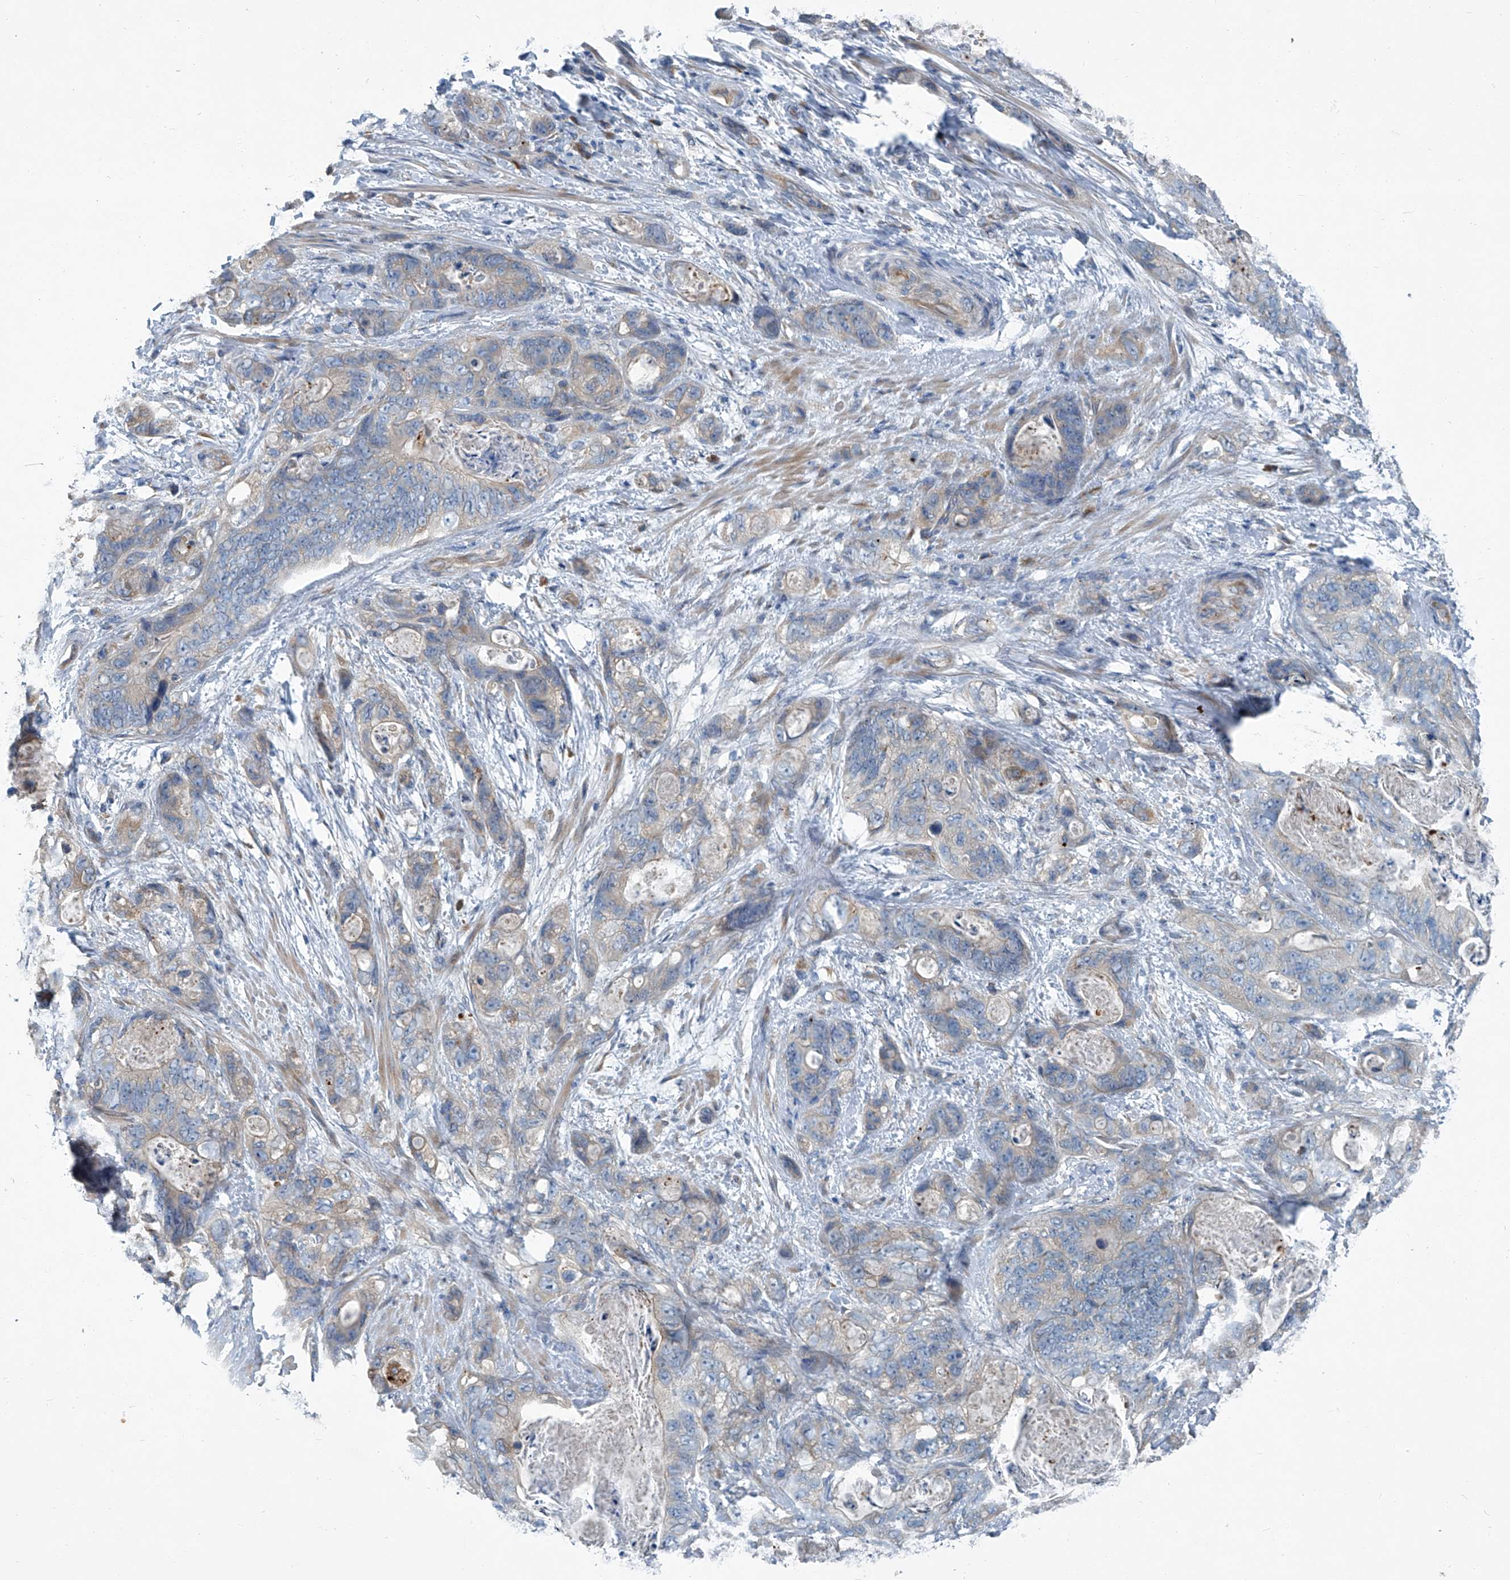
{"staining": {"intensity": "weak", "quantity": ">75%", "location": "cytoplasmic/membranous"}, "tissue": "stomach cancer", "cell_type": "Tumor cells", "image_type": "cancer", "snomed": [{"axis": "morphology", "description": "Normal tissue, NOS"}, {"axis": "morphology", "description": "Adenocarcinoma, NOS"}, {"axis": "topography", "description": "Stomach"}], "caption": "Immunohistochemical staining of human stomach cancer (adenocarcinoma) reveals weak cytoplasmic/membranous protein positivity in about >75% of tumor cells.", "gene": "SLC26A11", "patient": {"sex": "female", "age": 89}}